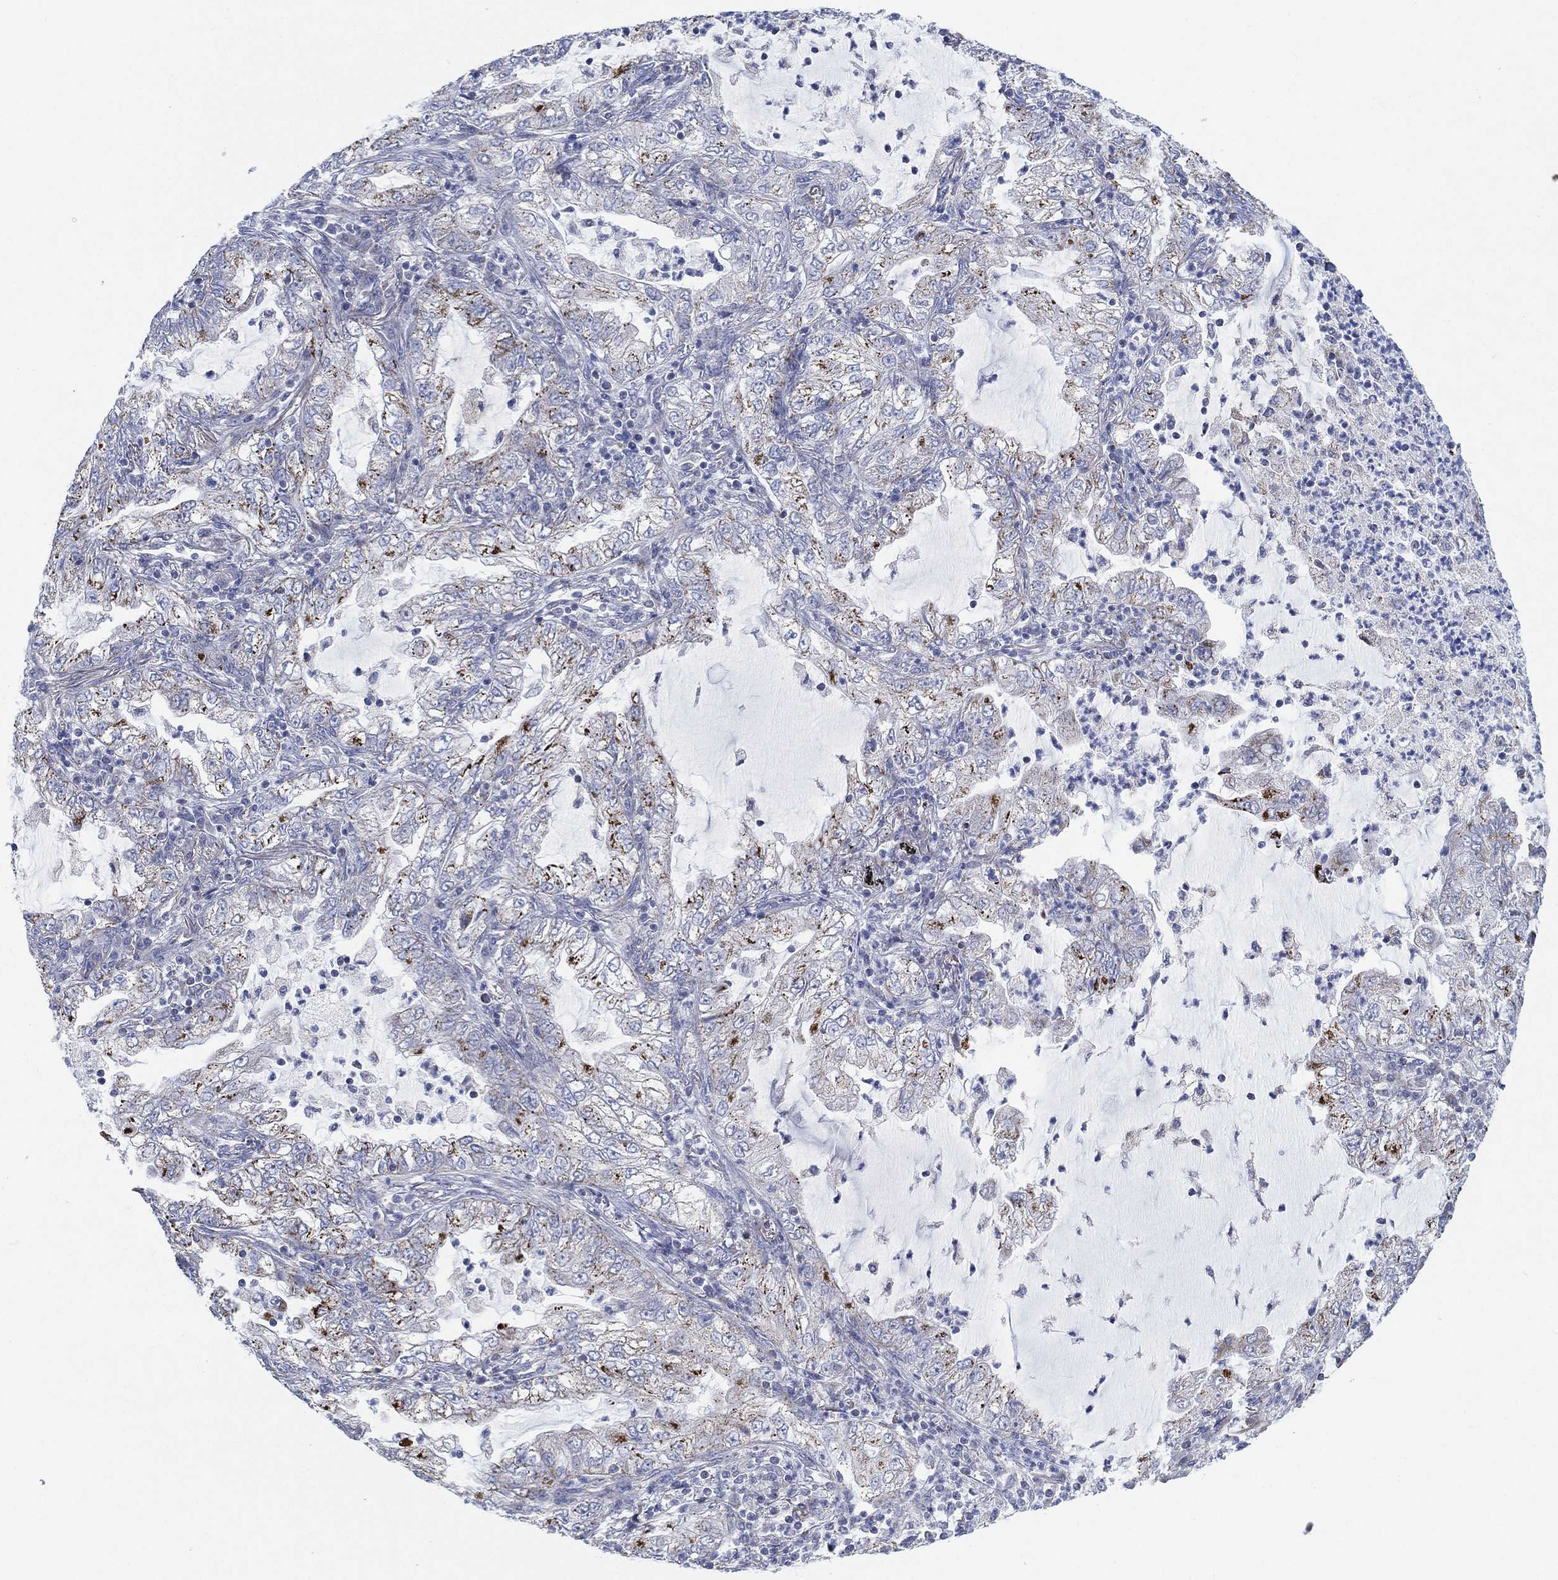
{"staining": {"intensity": "moderate", "quantity": "<25%", "location": "cytoplasmic/membranous"}, "tissue": "lung cancer", "cell_type": "Tumor cells", "image_type": "cancer", "snomed": [{"axis": "morphology", "description": "Adenocarcinoma, NOS"}, {"axis": "topography", "description": "Lung"}], "caption": "A brown stain shows moderate cytoplasmic/membranous expression of a protein in adenocarcinoma (lung) tumor cells. (DAB IHC with brightfield microscopy, high magnification).", "gene": "INA", "patient": {"sex": "female", "age": 73}}